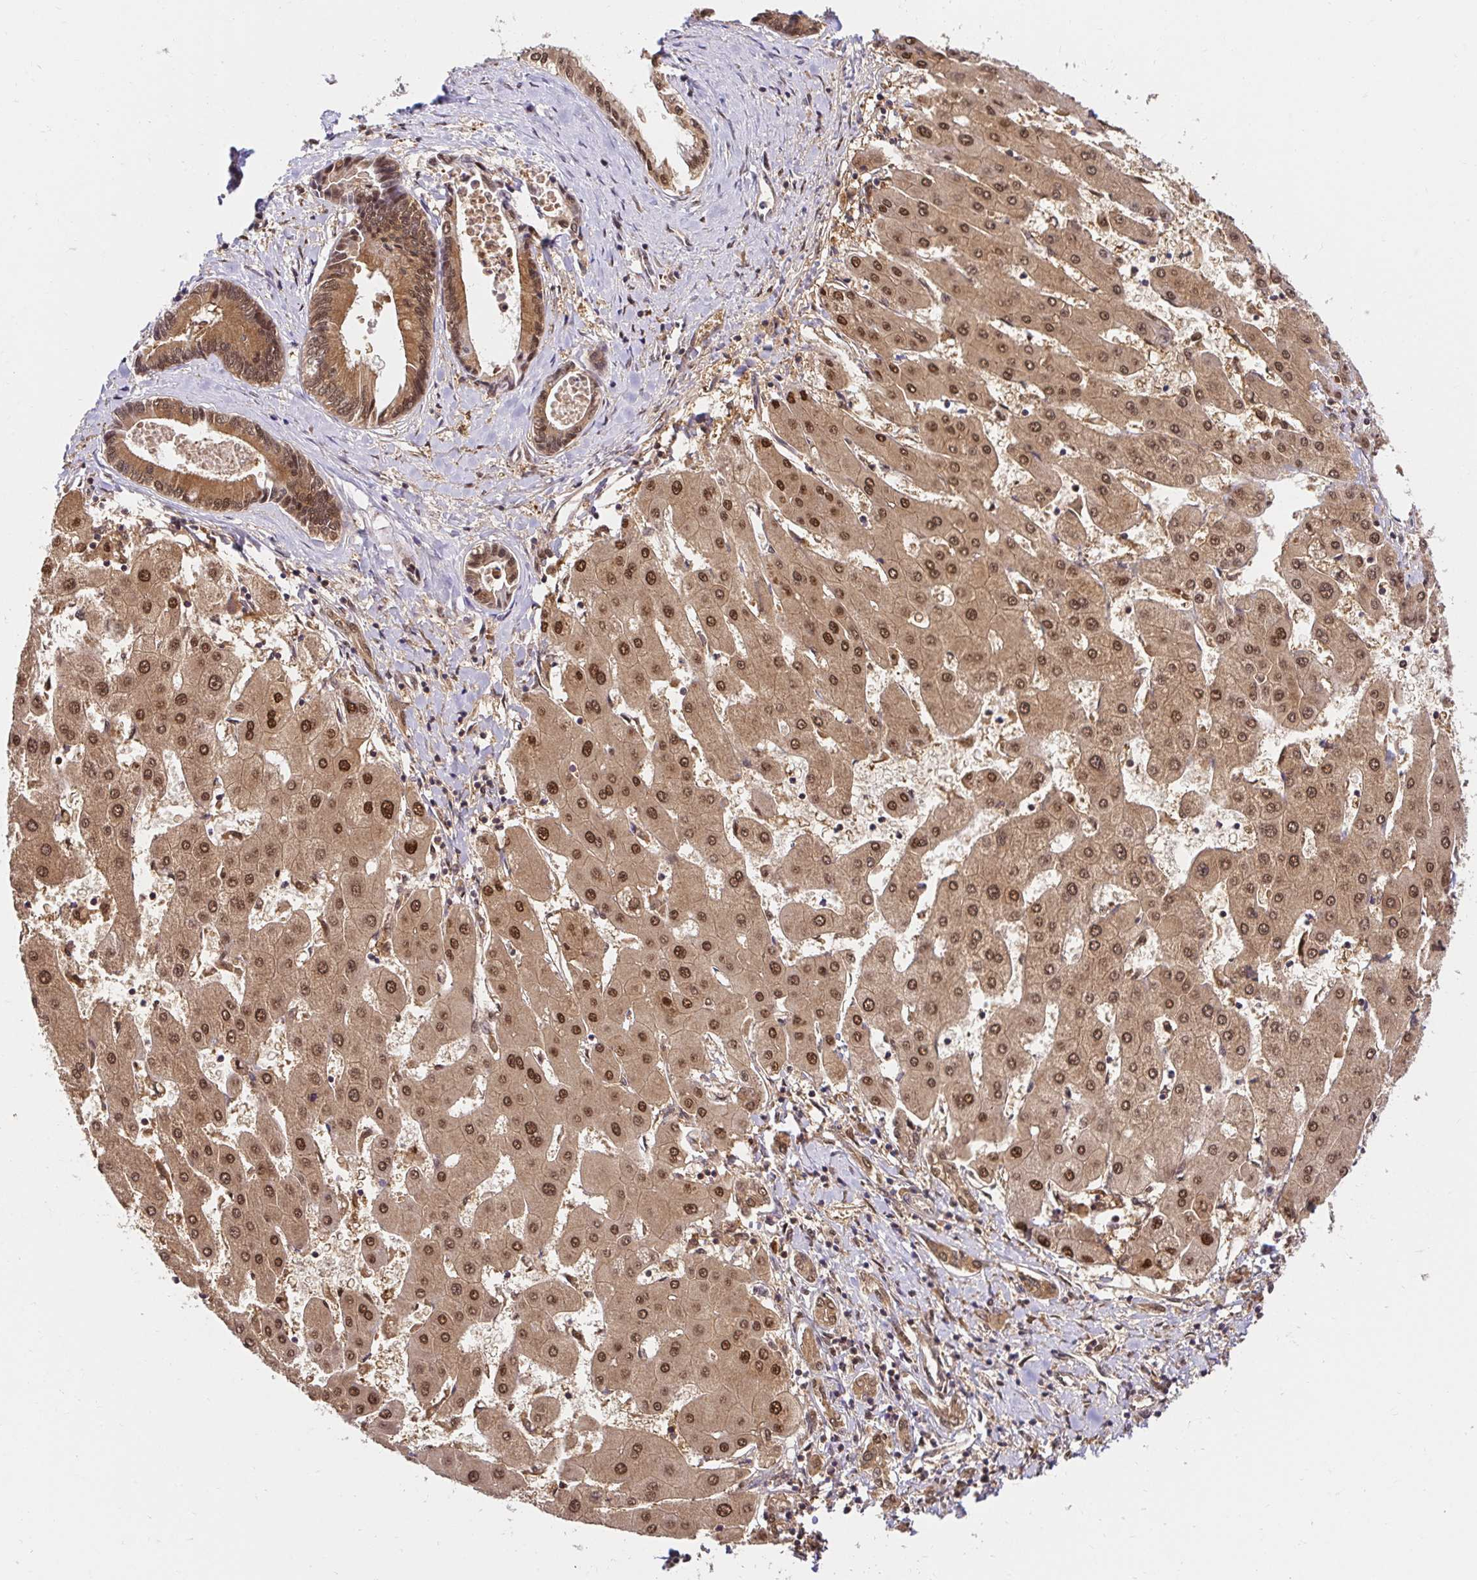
{"staining": {"intensity": "moderate", "quantity": ">75%", "location": "cytoplasmic/membranous,nuclear"}, "tissue": "liver cancer", "cell_type": "Tumor cells", "image_type": "cancer", "snomed": [{"axis": "morphology", "description": "Cholangiocarcinoma"}, {"axis": "topography", "description": "Liver"}], "caption": "Immunohistochemistry (IHC) micrograph of human cholangiocarcinoma (liver) stained for a protein (brown), which exhibits medium levels of moderate cytoplasmic/membranous and nuclear positivity in about >75% of tumor cells.", "gene": "PSMA4", "patient": {"sex": "male", "age": 66}}